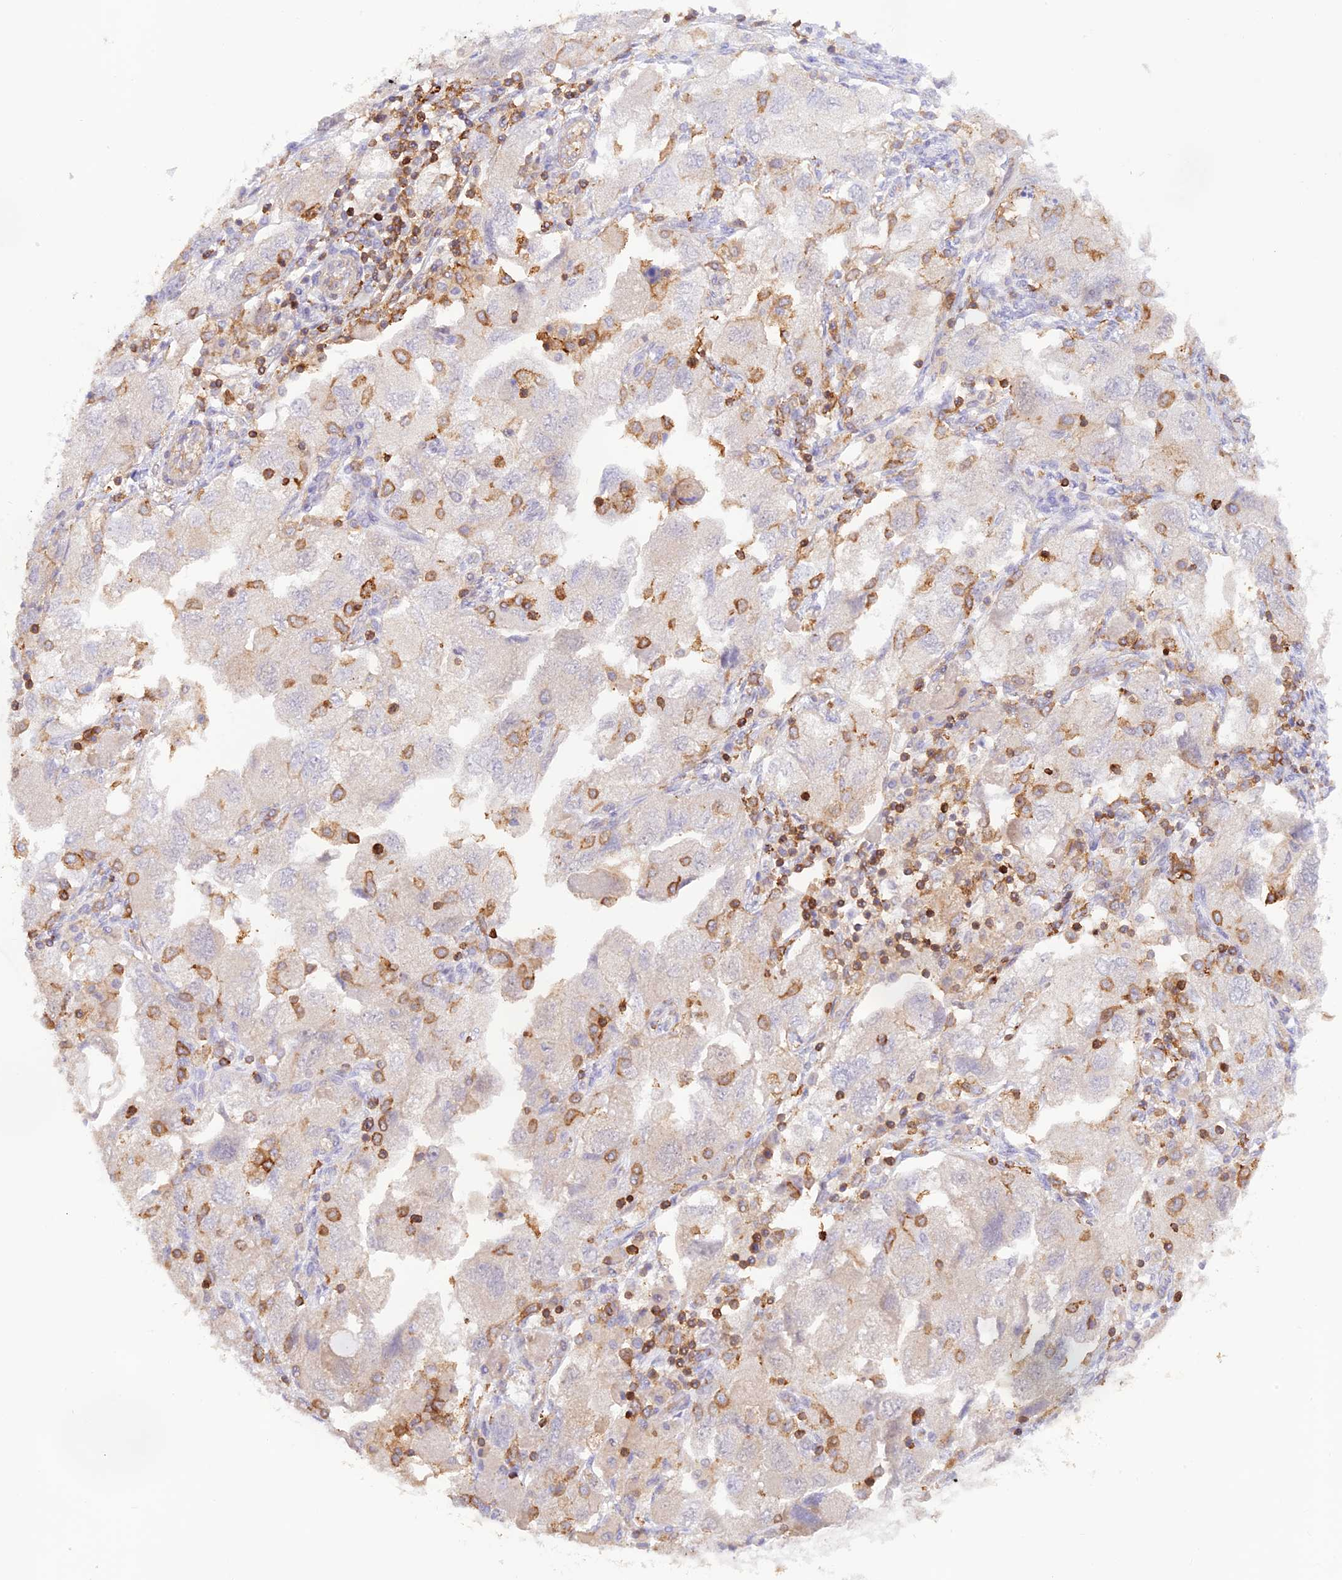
{"staining": {"intensity": "negative", "quantity": "none", "location": "none"}, "tissue": "ovarian cancer", "cell_type": "Tumor cells", "image_type": "cancer", "snomed": [{"axis": "morphology", "description": "Carcinoma, NOS"}, {"axis": "morphology", "description": "Cystadenocarcinoma, serous, NOS"}, {"axis": "topography", "description": "Ovary"}], "caption": "This is an immunohistochemistry photomicrograph of serous cystadenocarcinoma (ovarian). There is no staining in tumor cells.", "gene": "DENND1C", "patient": {"sex": "female", "age": 69}}